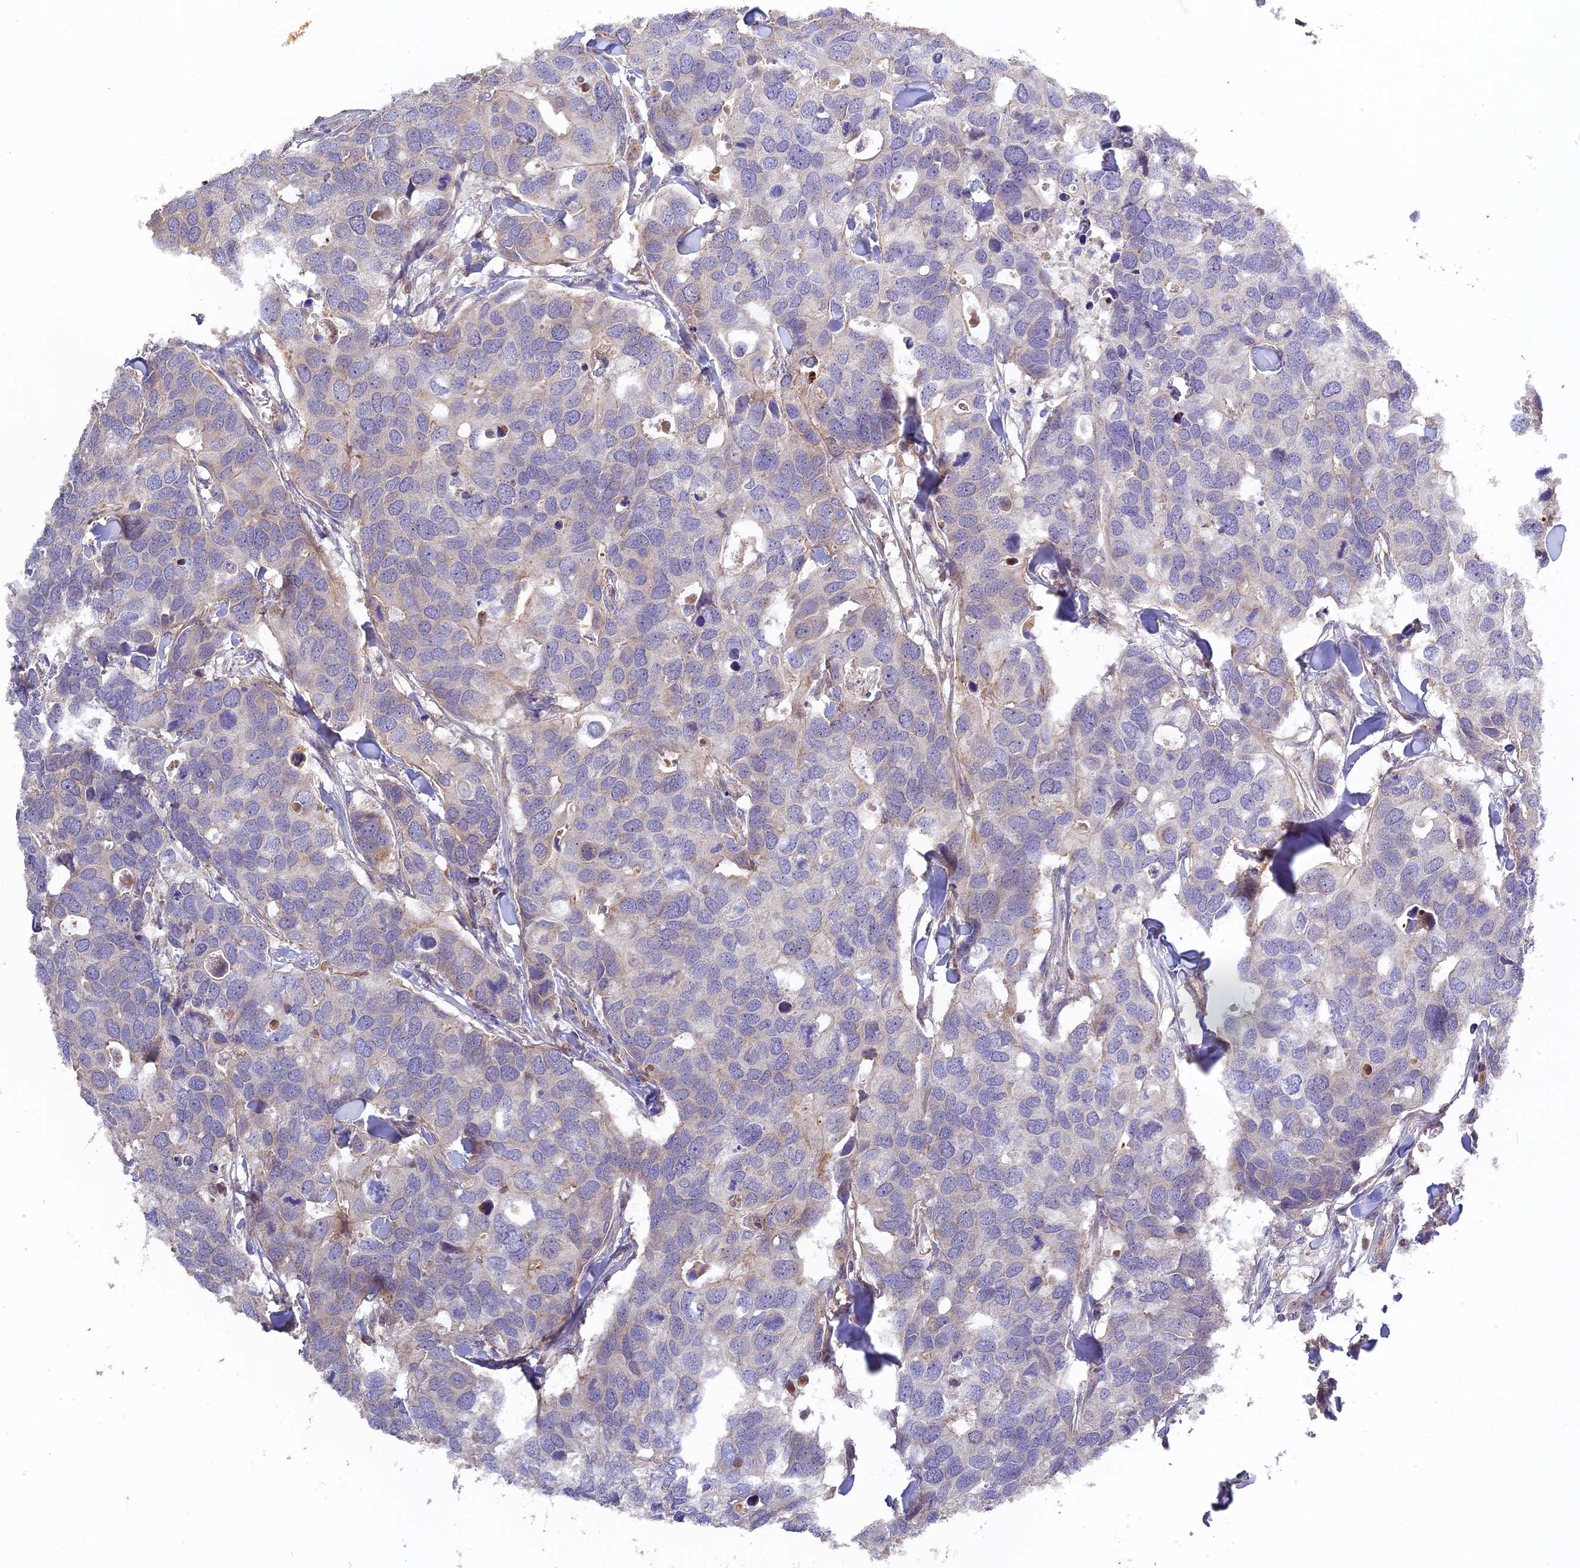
{"staining": {"intensity": "negative", "quantity": "none", "location": "none"}, "tissue": "breast cancer", "cell_type": "Tumor cells", "image_type": "cancer", "snomed": [{"axis": "morphology", "description": "Duct carcinoma"}, {"axis": "topography", "description": "Breast"}], "caption": "Breast cancer (infiltrating ductal carcinoma) was stained to show a protein in brown. There is no significant staining in tumor cells. (DAB (3,3'-diaminobenzidine) IHC, high magnification).", "gene": "RPIA", "patient": {"sex": "female", "age": 83}}